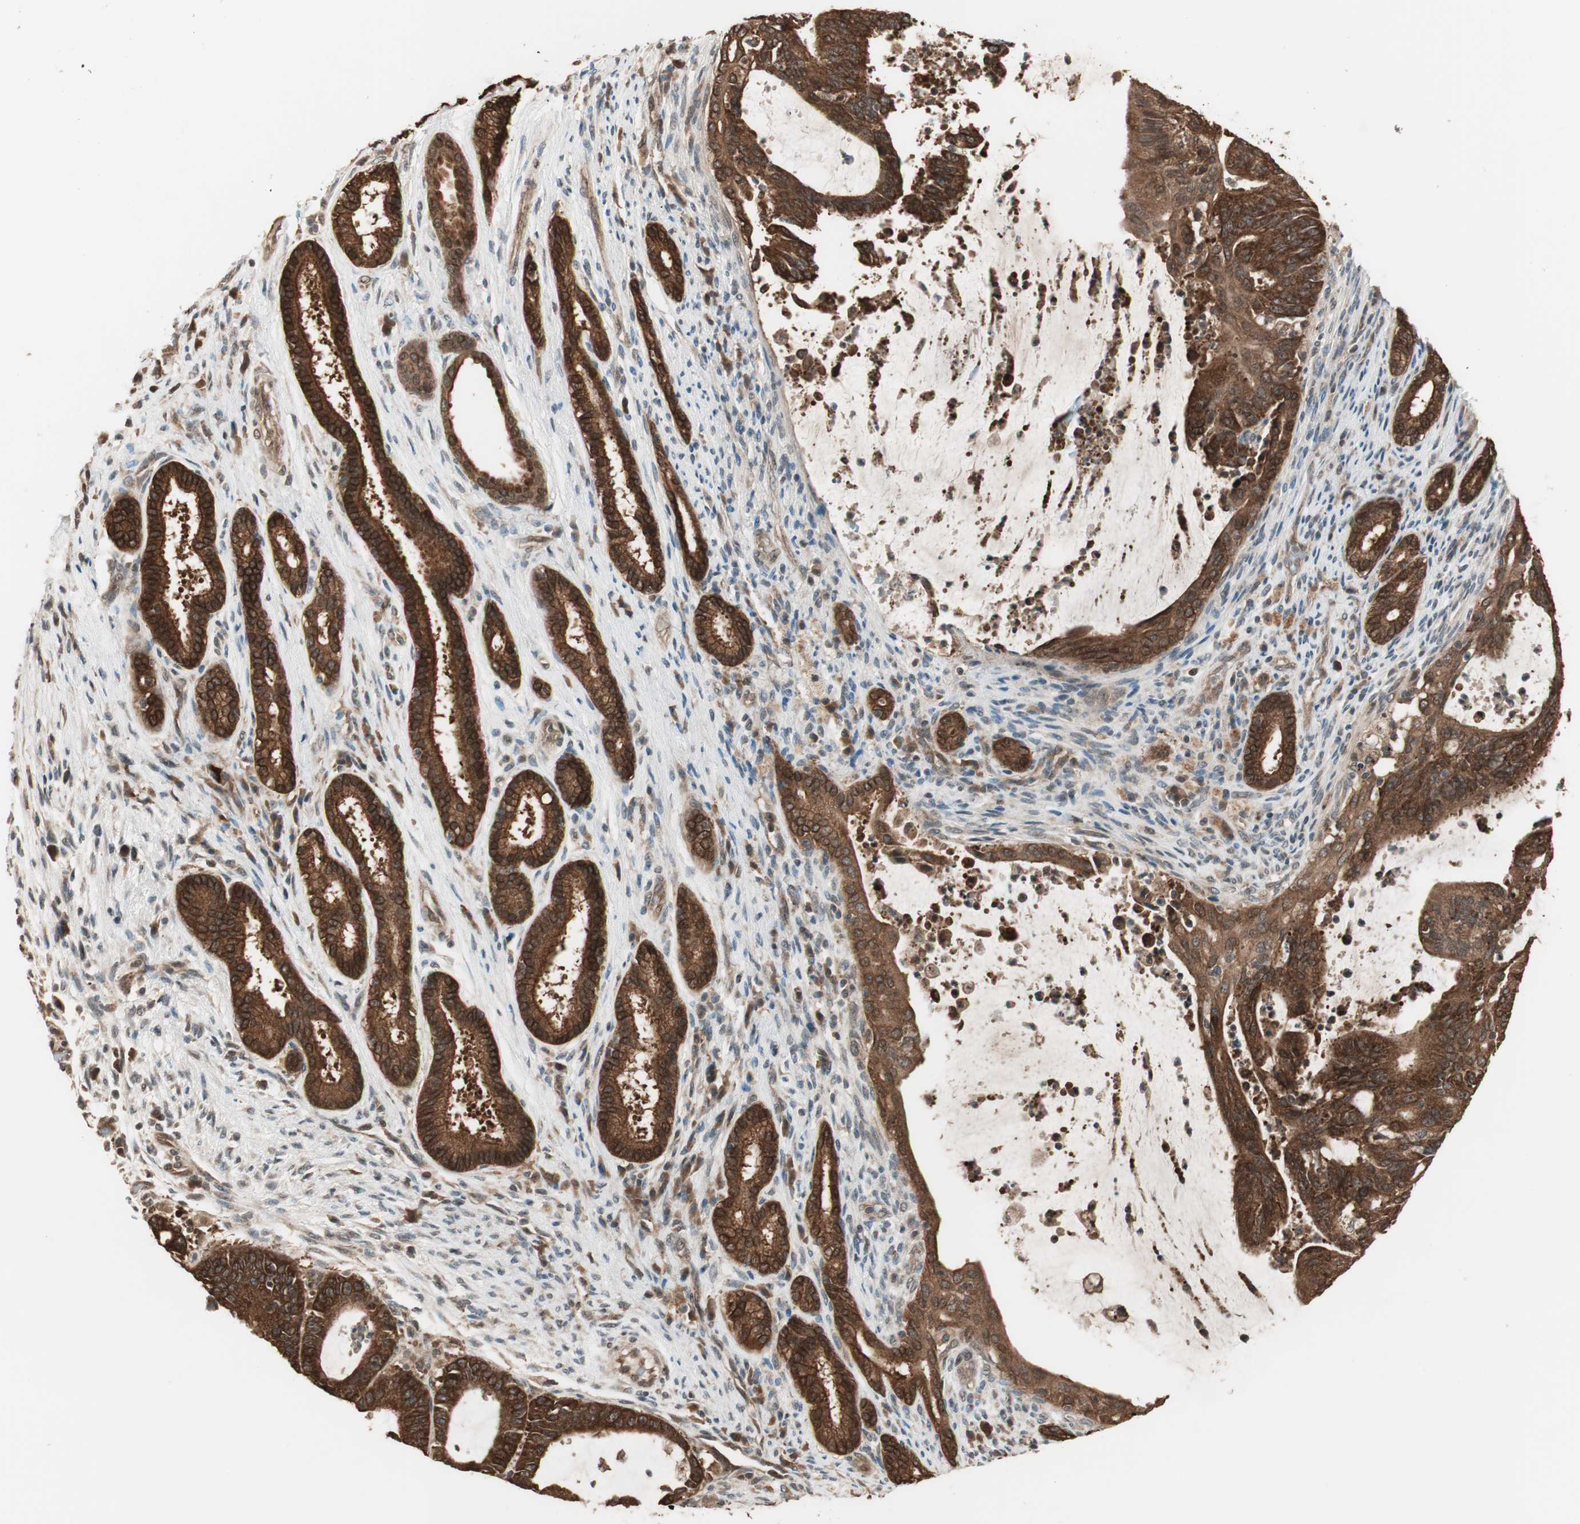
{"staining": {"intensity": "strong", "quantity": ">75%", "location": "cytoplasmic/membranous"}, "tissue": "liver cancer", "cell_type": "Tumor cells", "image_type": "cancer", "snomed": [{"axis": "morphology", "description": "Cholangiocarcinoma"}, {"axis": "topography", "description": "Liver"}], "caption": "Immunohistochemistry (IHC) of human liver cholangiocarcinoma demonstrates high levels of strong cytoplasmic/membranous staining in about >75% of tumor cells. Using DAB (brown) and hematoxylin (blue) stains, captured at high magnification using brightfield microscopy.", "gene": "FBXO5", "patient": {"sex": "female", "age": 73}}